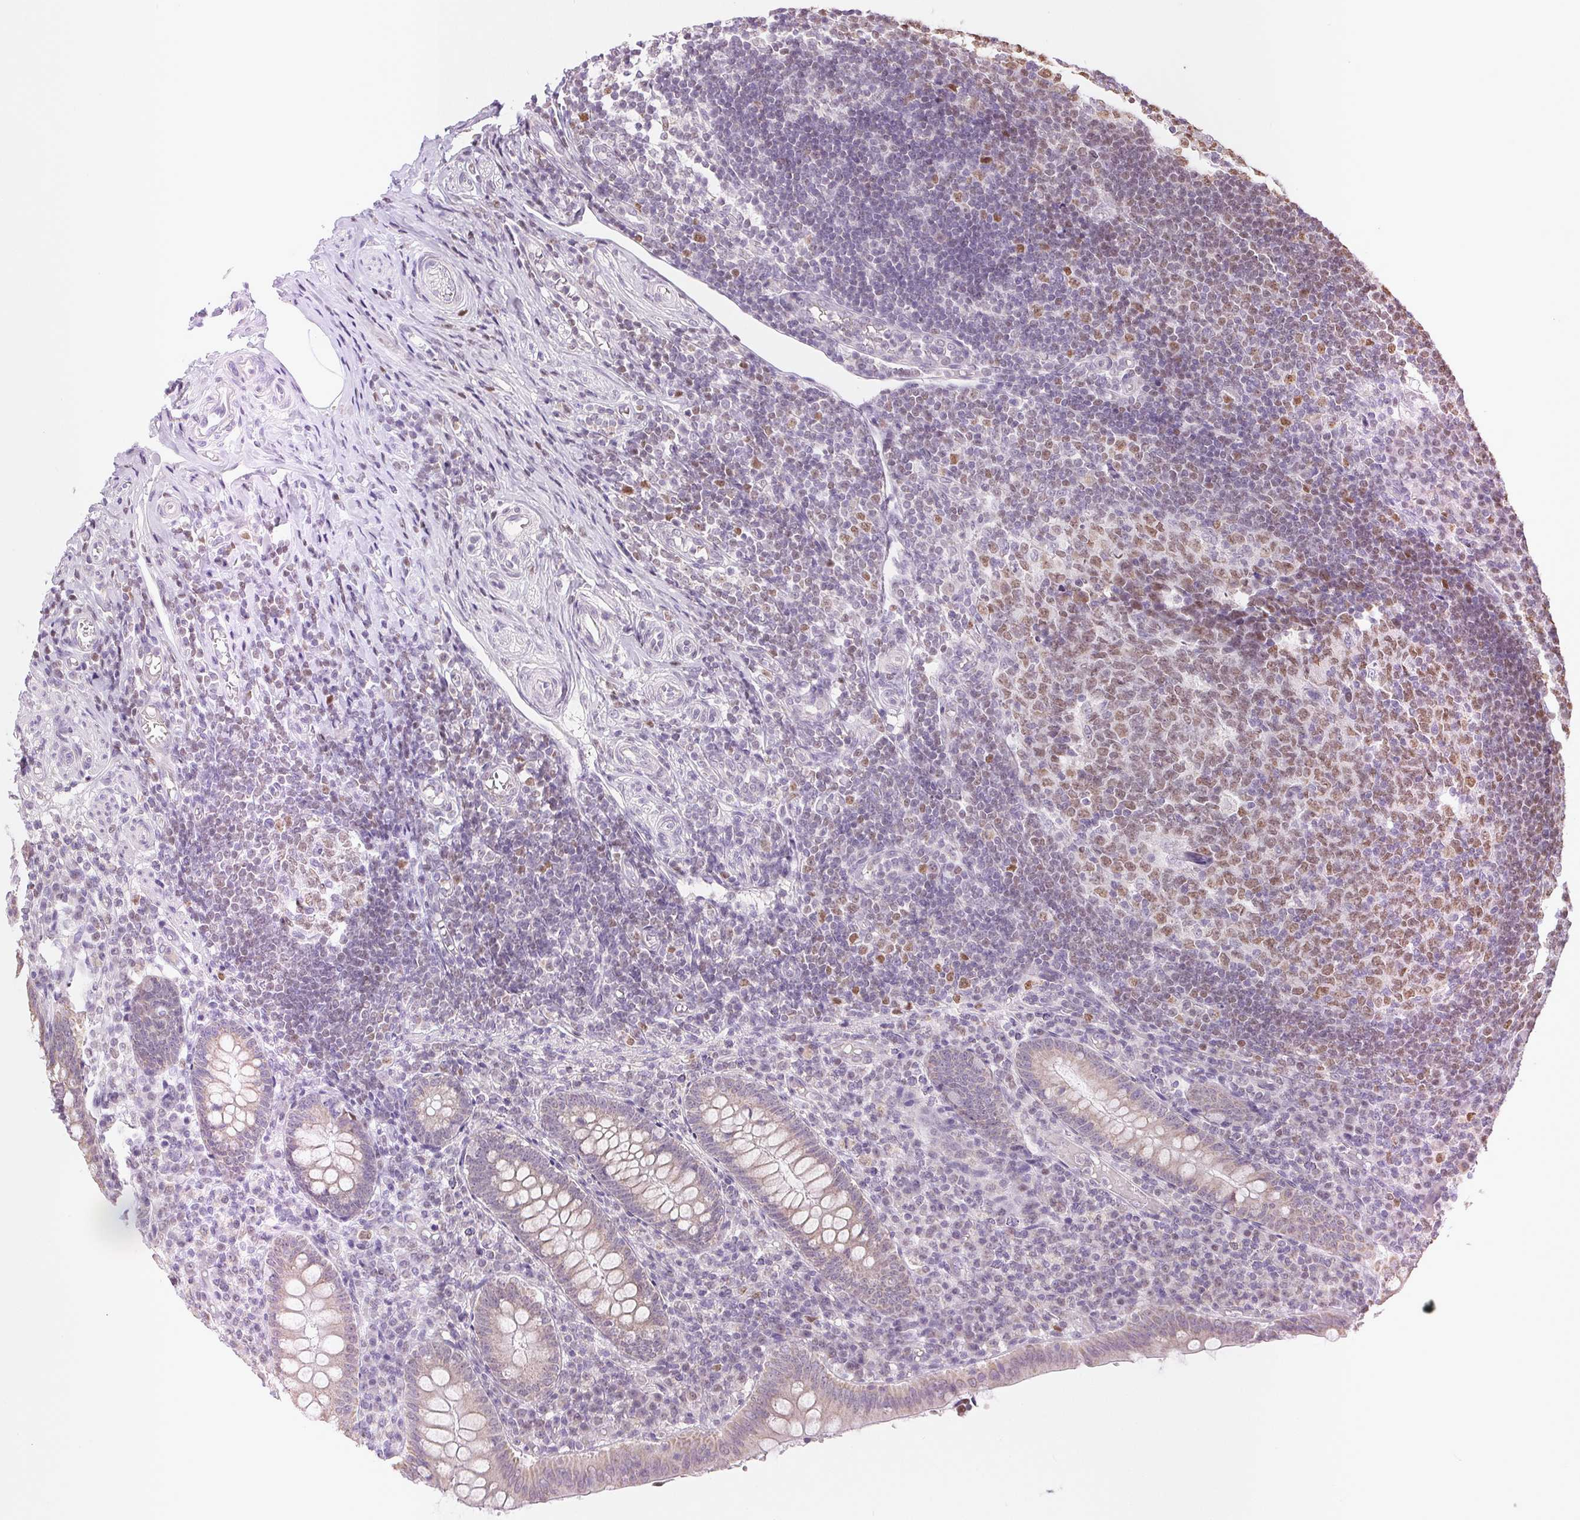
{"staining": {"intensity": "weak", "quantity": "25%-75%", "location": "cytoplasmic/membranous"}, "tissue": "appendix", "cell_type": "Glandular cells", "image_type": "normal", "snomed": [{"axis": "morphology", "description": "Normal tissue, NOS"}, {"axis": "topography", "description": "Appendix"}], "caption": "A low amount of weak cytoplasmic/membranous positivity is appreciated in about 25%-75% of glandular cells in benign appendix.", "gene": "POU2F2", "patient": {"sex": "male", "age": 18}}